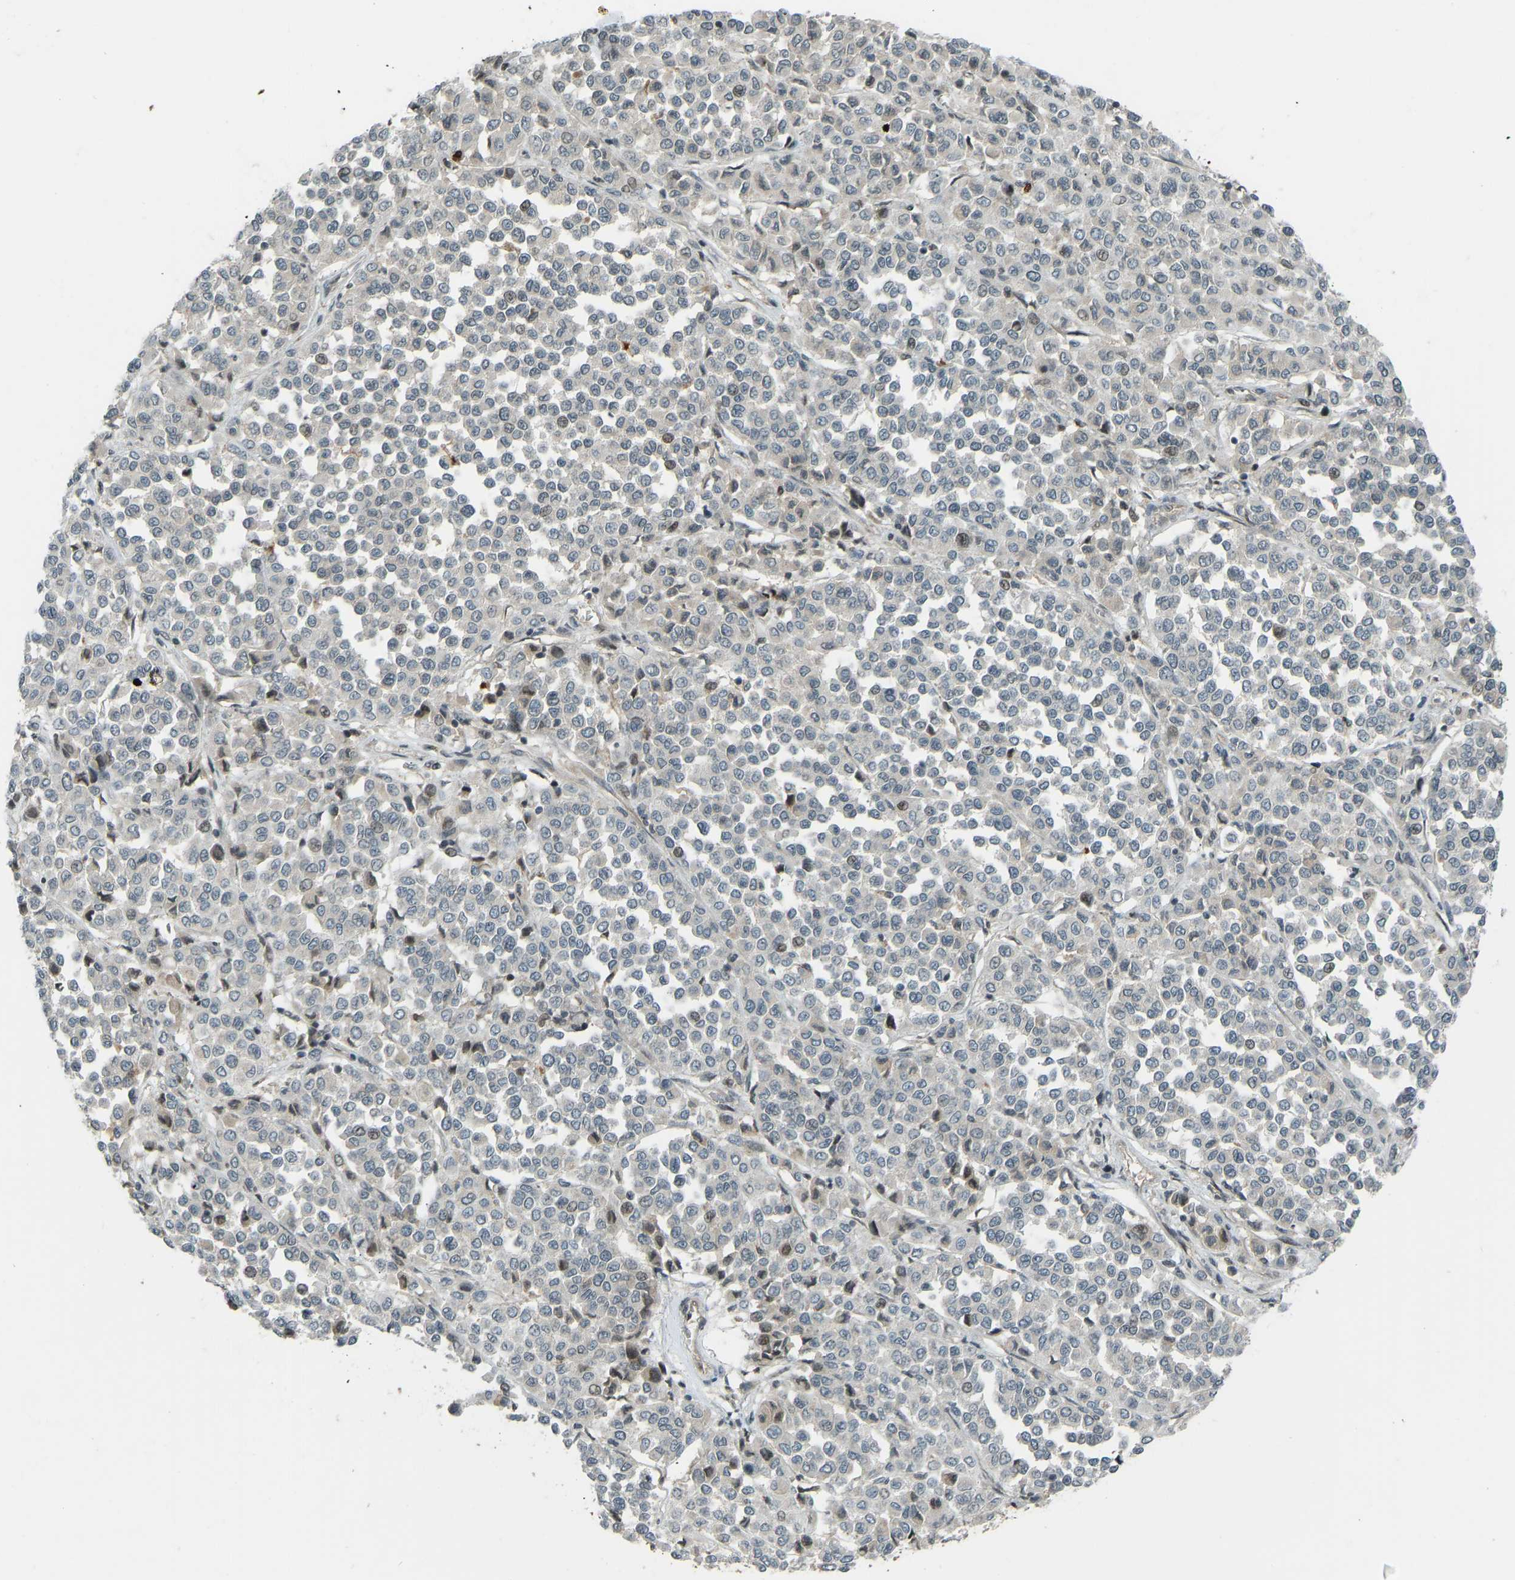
{"staining": {"intensity": "negative", "quantity": "none", "location": "none"}, "tissue": "melanoma", "cell_type": "Tumor cells", "image_type": "cancer", "snomed": [{"axis": "morphology", "description": "Malignant melanoma, Metastatic site"}, {"axis": "topography", "description": "Pancreas"}], "caption": "A histopathology image of melanoma stained for a protein reveals no brown staining in tumor cells.", "gene": "SVOPL", "patient": {"sex": "female", "age": 30}}